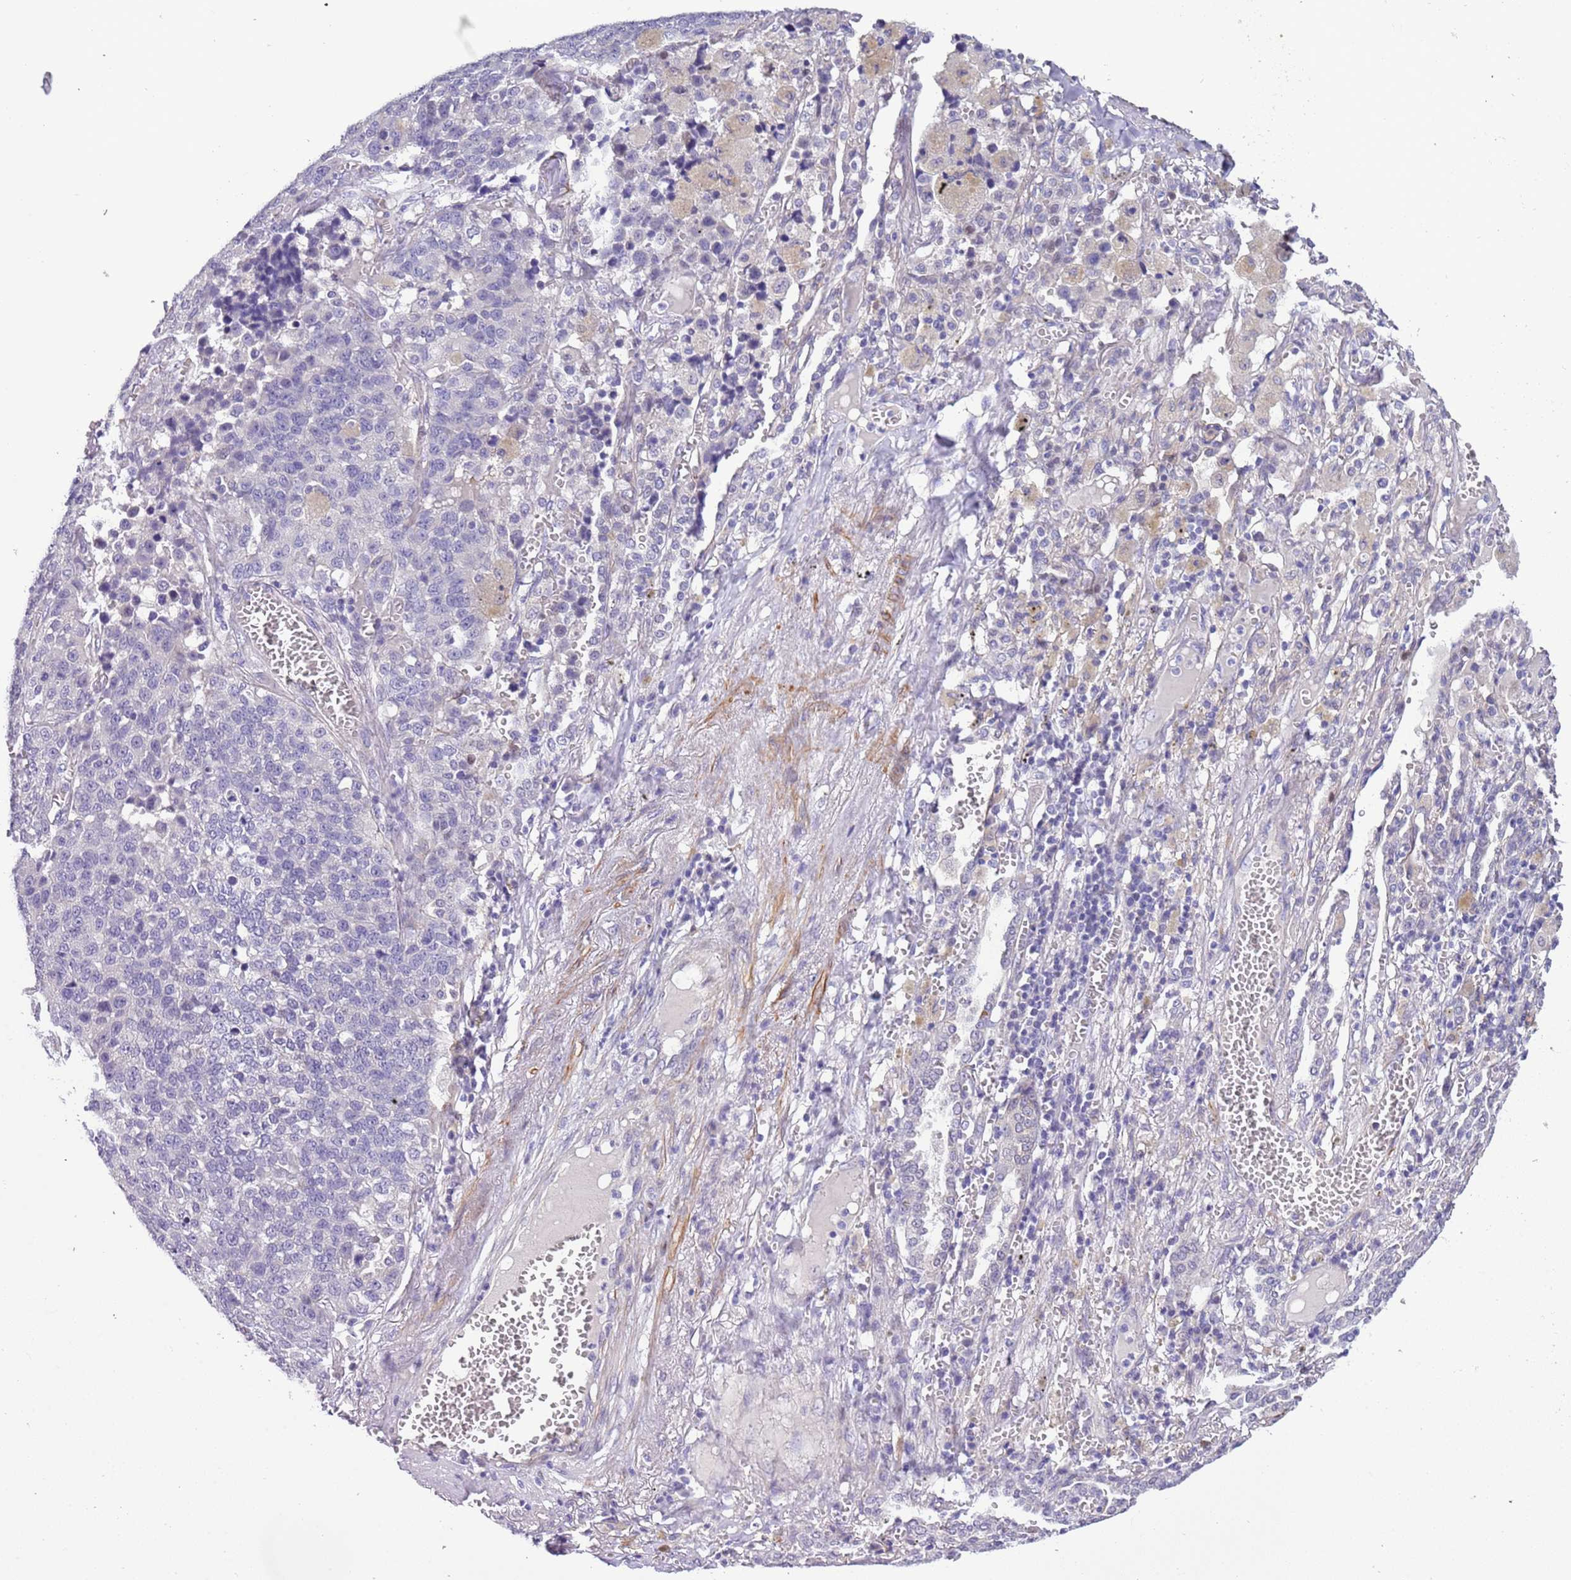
{"staining": {"intensity": "negative", "quantity": "none", "location": "none"}, "tissue": "lung cancer", "cell_type": "Tumor cells", "image_type": "cancer", "snomed": [{"axis": "morphology", "description": "Adenocarcinoma, NOS"}, {"axis": "topography", "description": "Lung"}], "caption": "High power microscopy micrograph of an immunohistochemistry (IHC) histopathology image of lung cancer (adenocarcinoma), revealing no significant staining in tumor cells.", "gene": "PLEKHH1", "patient": {"sex": "male", "age": 49}}